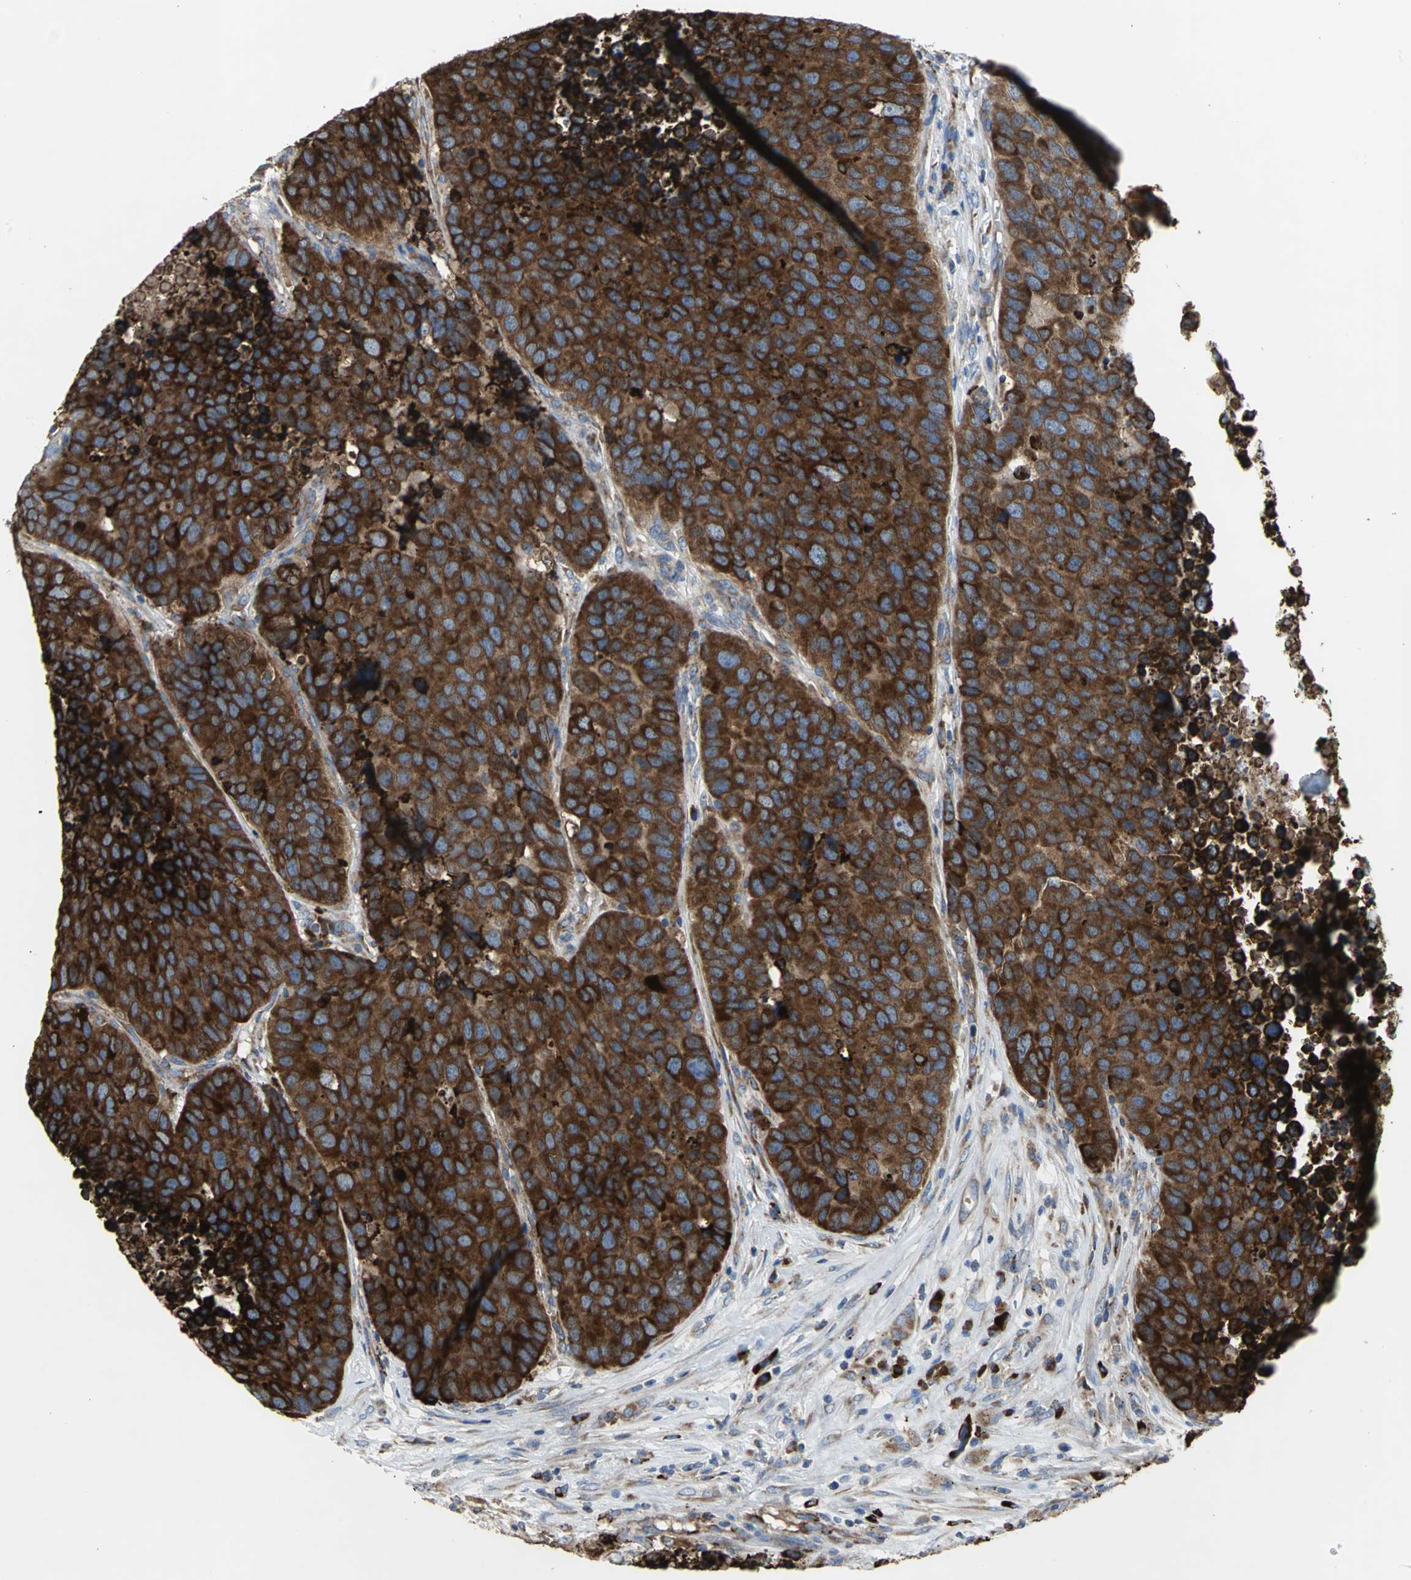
{"staining": {"intensity": "strong", "quantity": ">75%", "location": "cytoplasmic/membranous"}, "tissue": "carcinoid", "cell_type": "Tumor cells", "image_type": "cancer", "snomed": [{"axis": "morphology", "description": "Carcinoid, malignant, NOS"}, {"axis": "topography", "description": "Lung"}], "caption": "An image of malignant carcinoid stained for a protein exhibits strong cytoplasmic/membranous brown staining in tumor cells. The staining is performed using DAB (3,3'-diaminobenzidine) brown chromogen to label protein expression. The nuclei are counter-stained blue using hematoxylin.", "gene": "TULP4", "patient": {"sex": "male", "age": 60}}